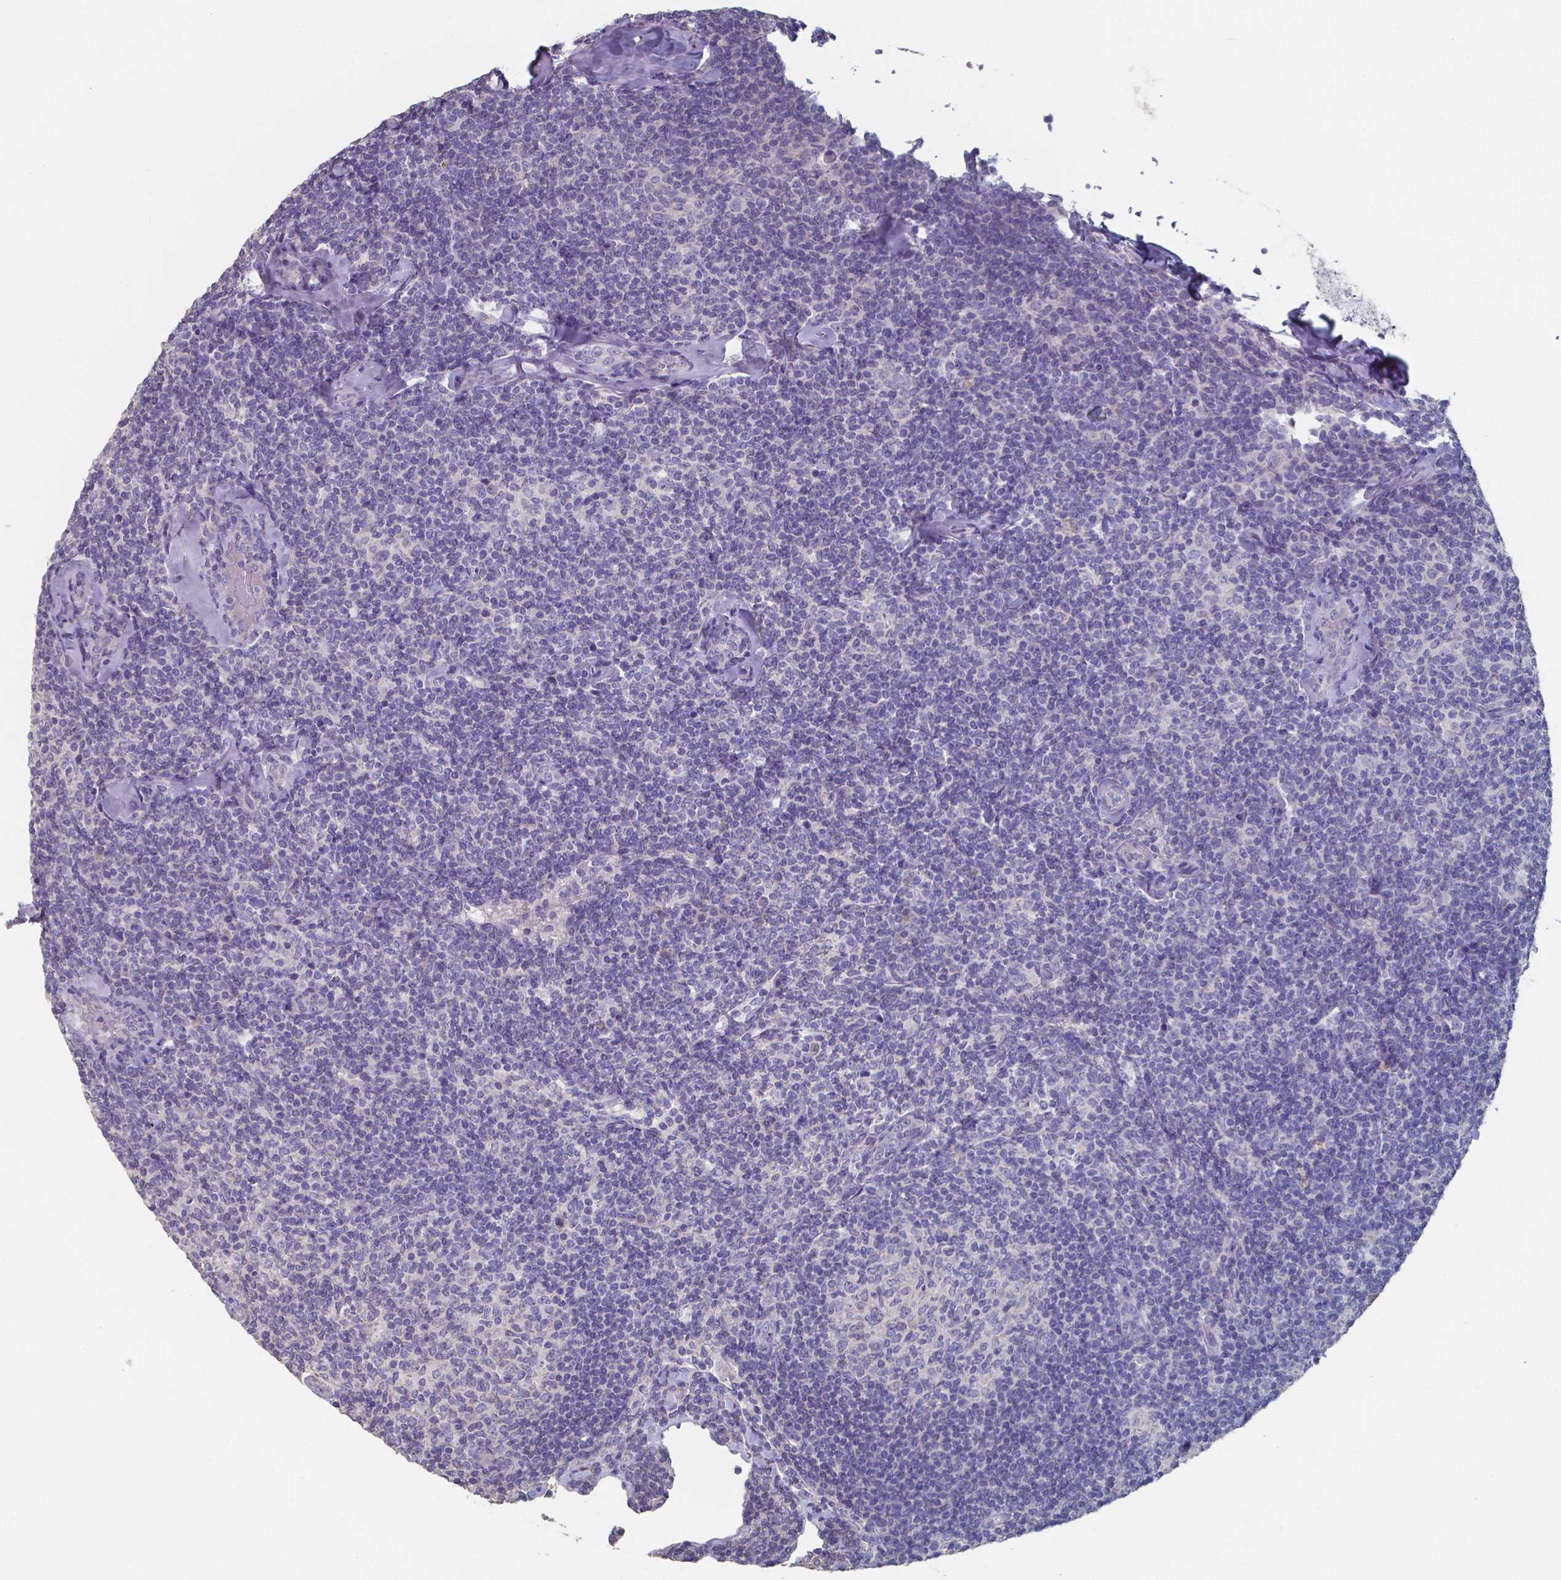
{"staining": {"intensity": "negative", "quantity": "none", "location": "none"}, "tissue": "lymphoma", "cell_type": "Tumor cells", "image_type": "cancer", "snomed": [{"axis": "morphology", "description": "Malignant lymphoma, non-Hodgkin's type, Low grade"}, {"axis": "topography", "description": "Lymph node"}], "caption": "Tumor cells show no significant expression in malignant lymphoma, non-Hodgkin's type (low-grade).", "gene": "FOXJ1", "patient": {"sex": "female", "age": 56}}